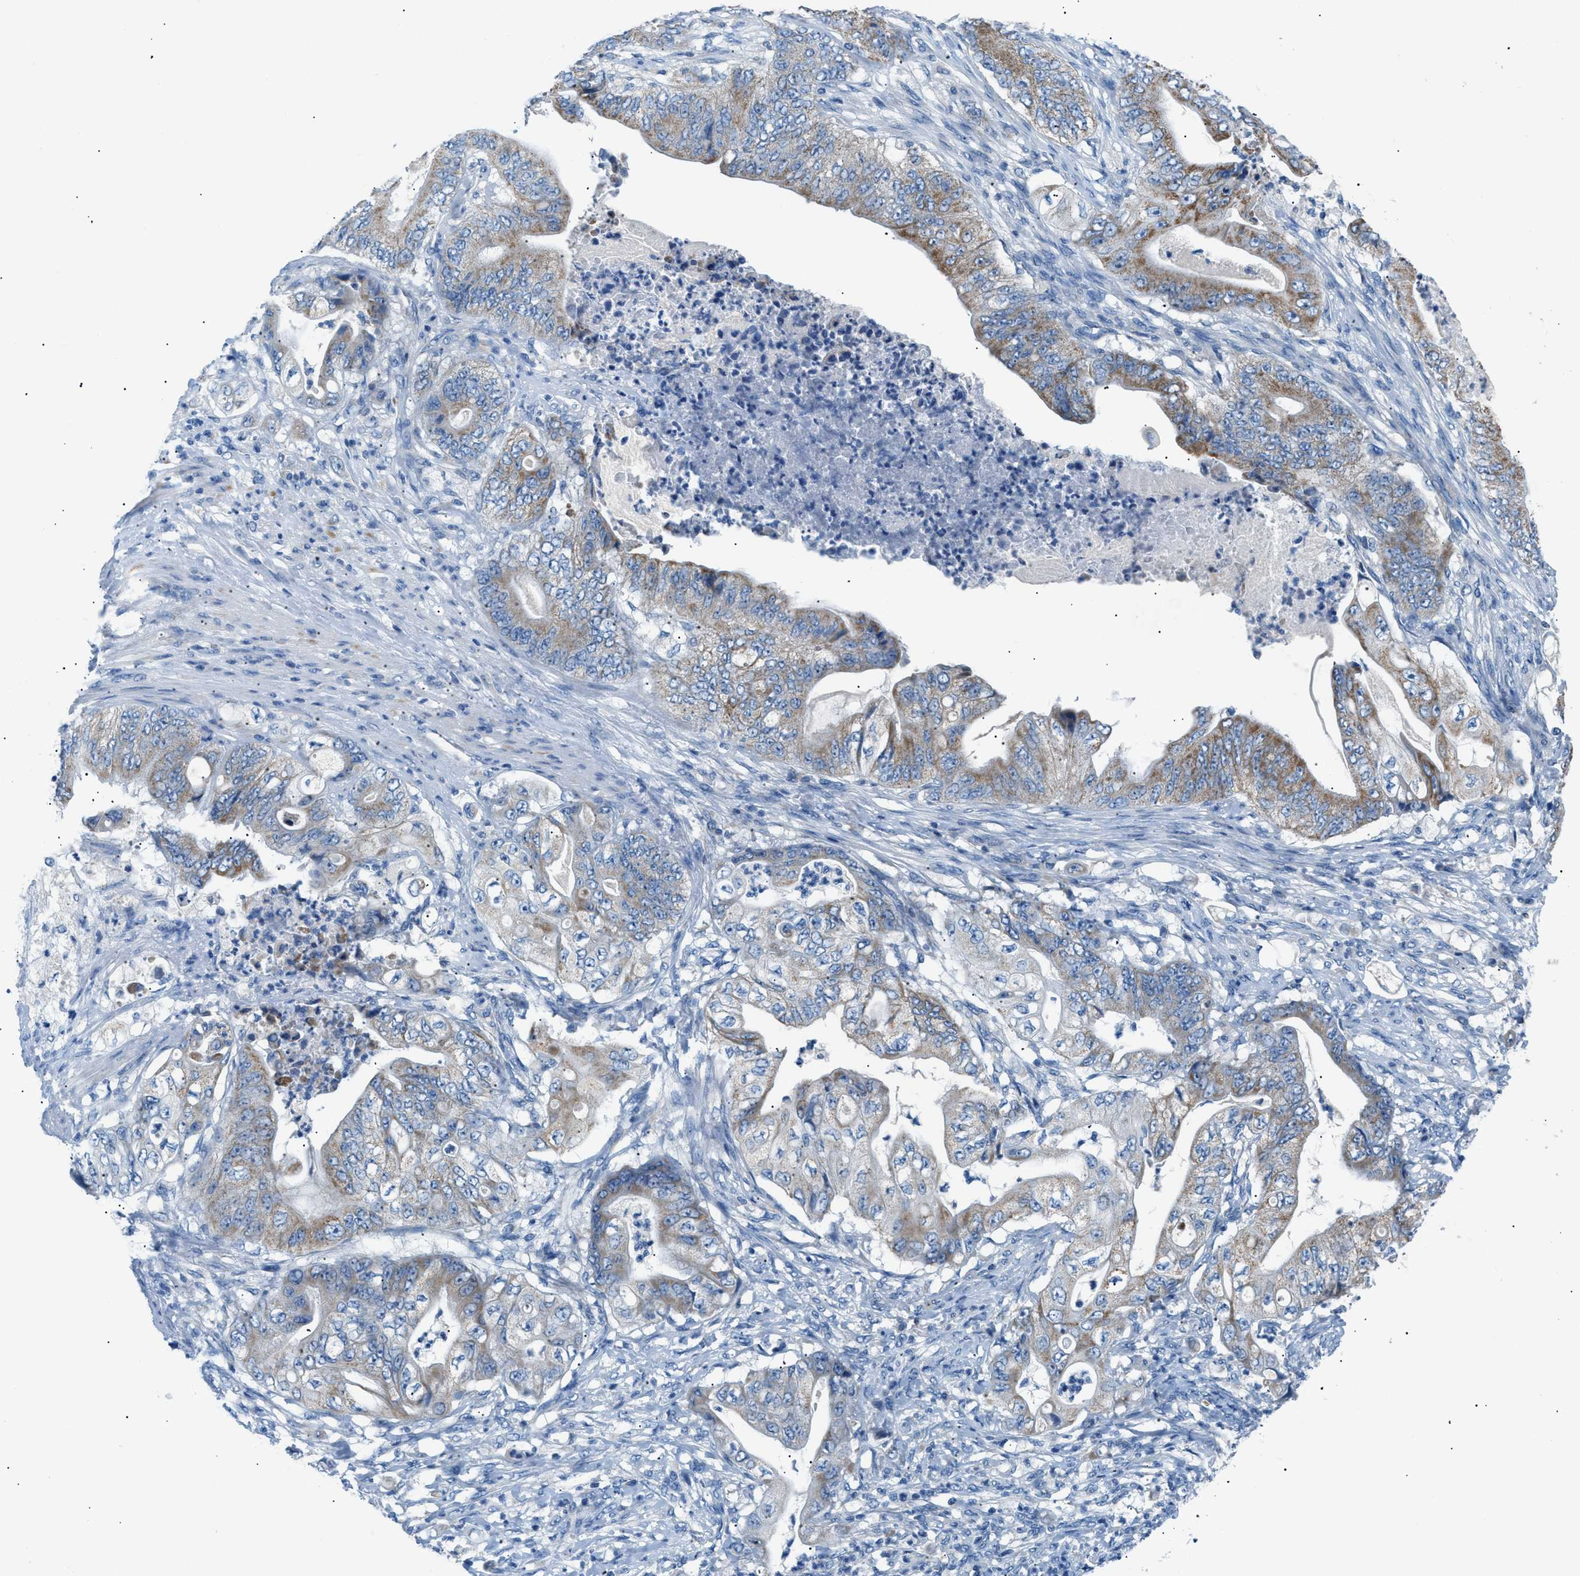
{"staining": {"intensity": "moderate", "quantity": "25%-75%", "location": "cytoplasmic/membranous"}, "tissue": "stomach cancer", "cell_type": "Tumor cells", "image_type": "cancer", "snomed": [{"axis": "morphology", "description": "Adenocarcinoma, NOS"}, {"axis": "topography", "description": "Stomach"}], "caption": "Stomach cancer tissue shows moderate cytoplasmic/membranous positivity in approximately 25%-75% of tumor cells", "gene": "ILDR1", "patient": {"sex": "female", "age": 73}}